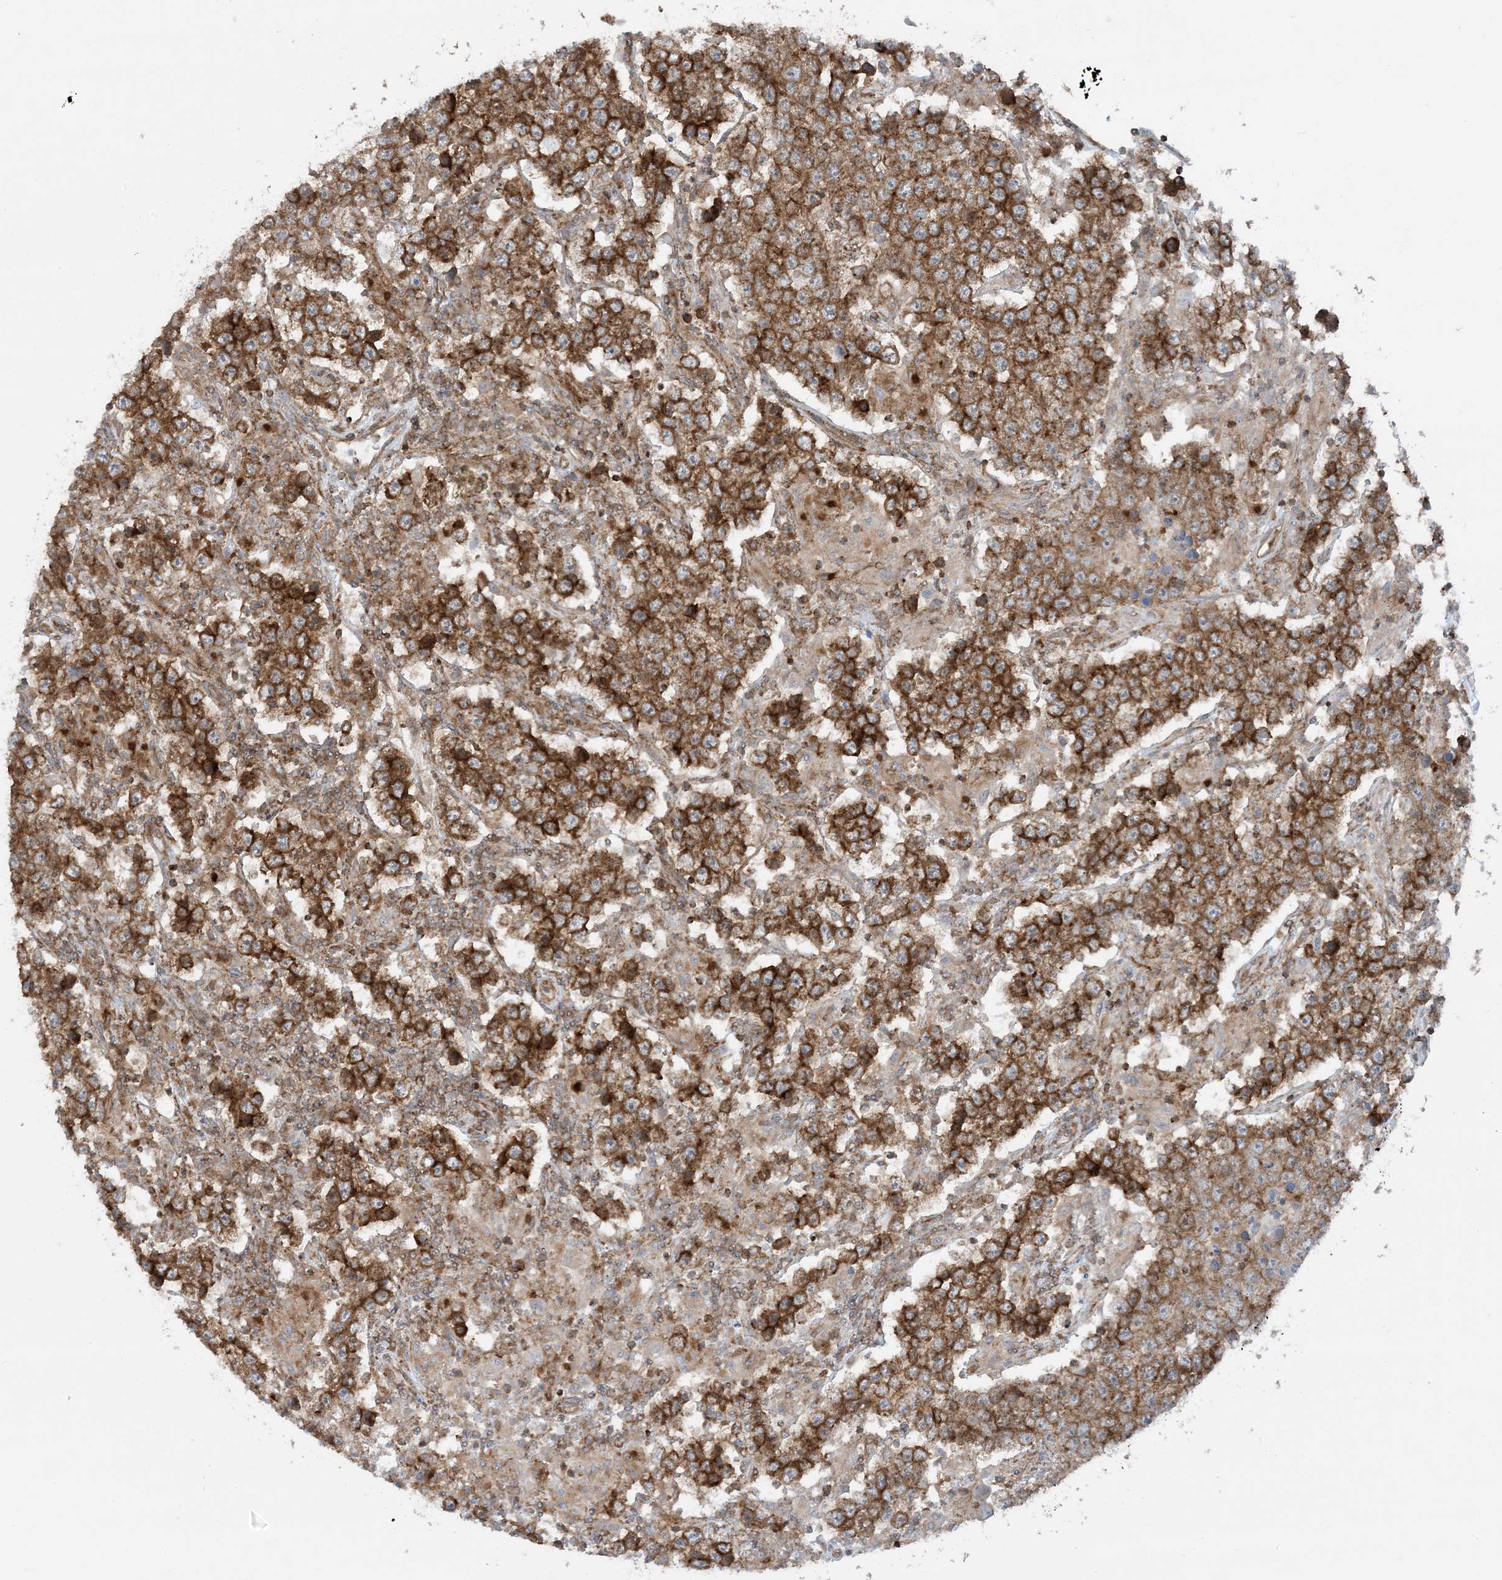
{"staining": {"intensity": "strong", "quantity": ">75%", "location": "cytoplasmic/membranous"}, "tissue": "testis cancer", "cell_type": "Tumor cells", "image_type": "cancer", "snomed": [{"axis": "morphology", "description": "Normal tissue, NOS"}, {"axis": "morphology", "description": "Urothelial carcinoma, High grade"}, {"axis": "morphology", "description": "Seminoma, NOS"}, {"axis": "morphology", "description": "Carcinoma, Embryonal, NOS"}, {"axis": "topography", "description": "Urinary bladder"}, {"axis": "topography", "description": "Testis"}], "caption": "Immunohistochemical staining of human seminoma (testis) displays high levels of strong cytoplasmic/membranous protein positivity in about >75% of tumor cells. The protein of interest is shown in brown color, while the nuclei are stained blue.", "gene": "STAM2", "patient": {"sex": "male", "age": 41}}